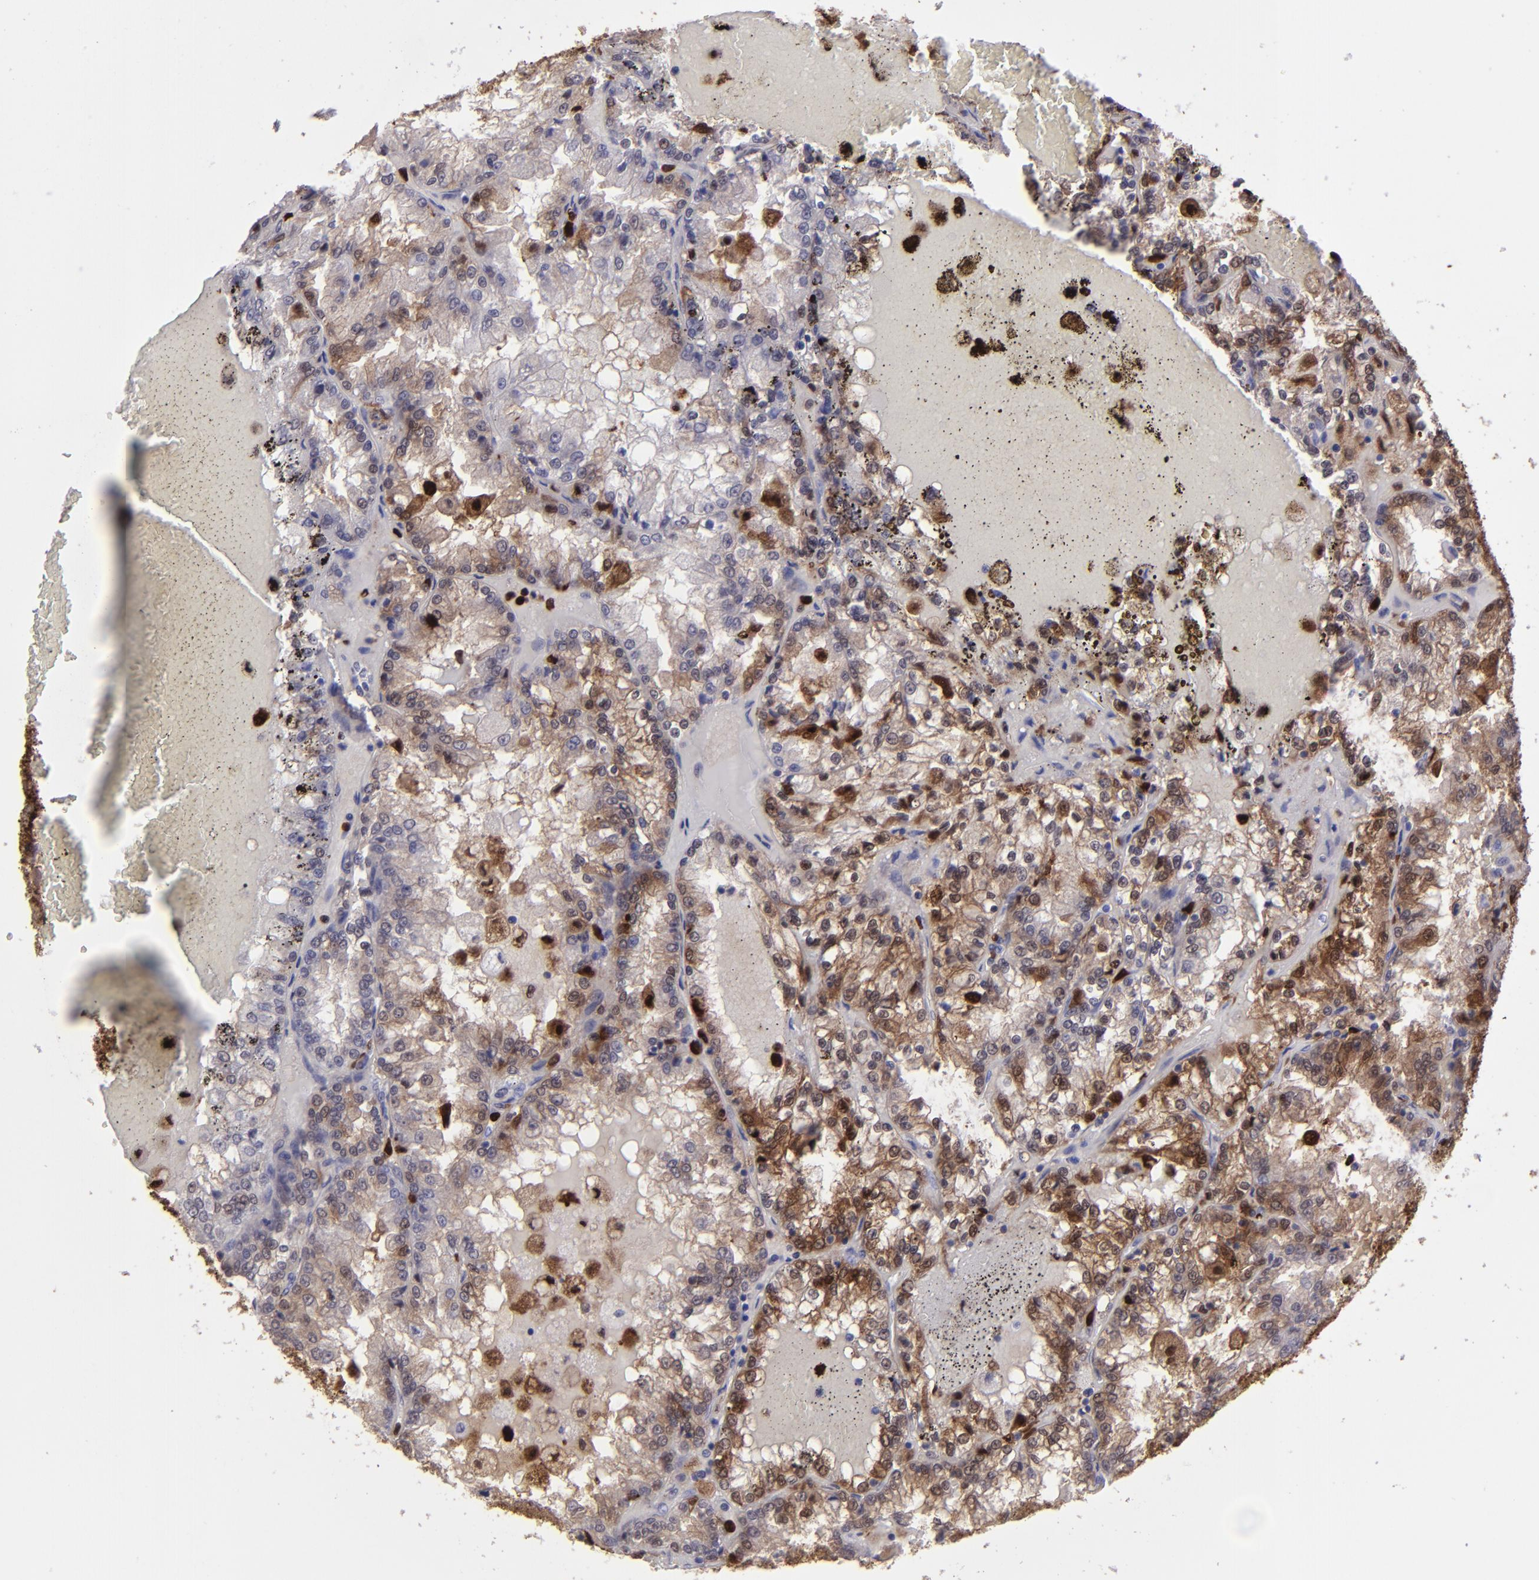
{"staining": {"intensity": "moderate", "quantity": ">75%", "location": "cytoplasmic/membranous,nuclear"}, "tissue": "renal cancer", "cell_type": "Tumor cells", "image_type": "cancer", "snomed": [{"axis": "morphology", "description": "Adenocarcinoma, NOS"}, {"axis": "topography", "description": "Kidney"}], "caption": "IHC histopathology image of renal cancer (adenocarcinoma) stained for a protein (brown), which shows medium levels of moderate cytoplasmic/membranous and nuclear expression in about >75% of tumor cells.", "gene": "TYMP", "patient": {"sex": "female", "age": 56}}